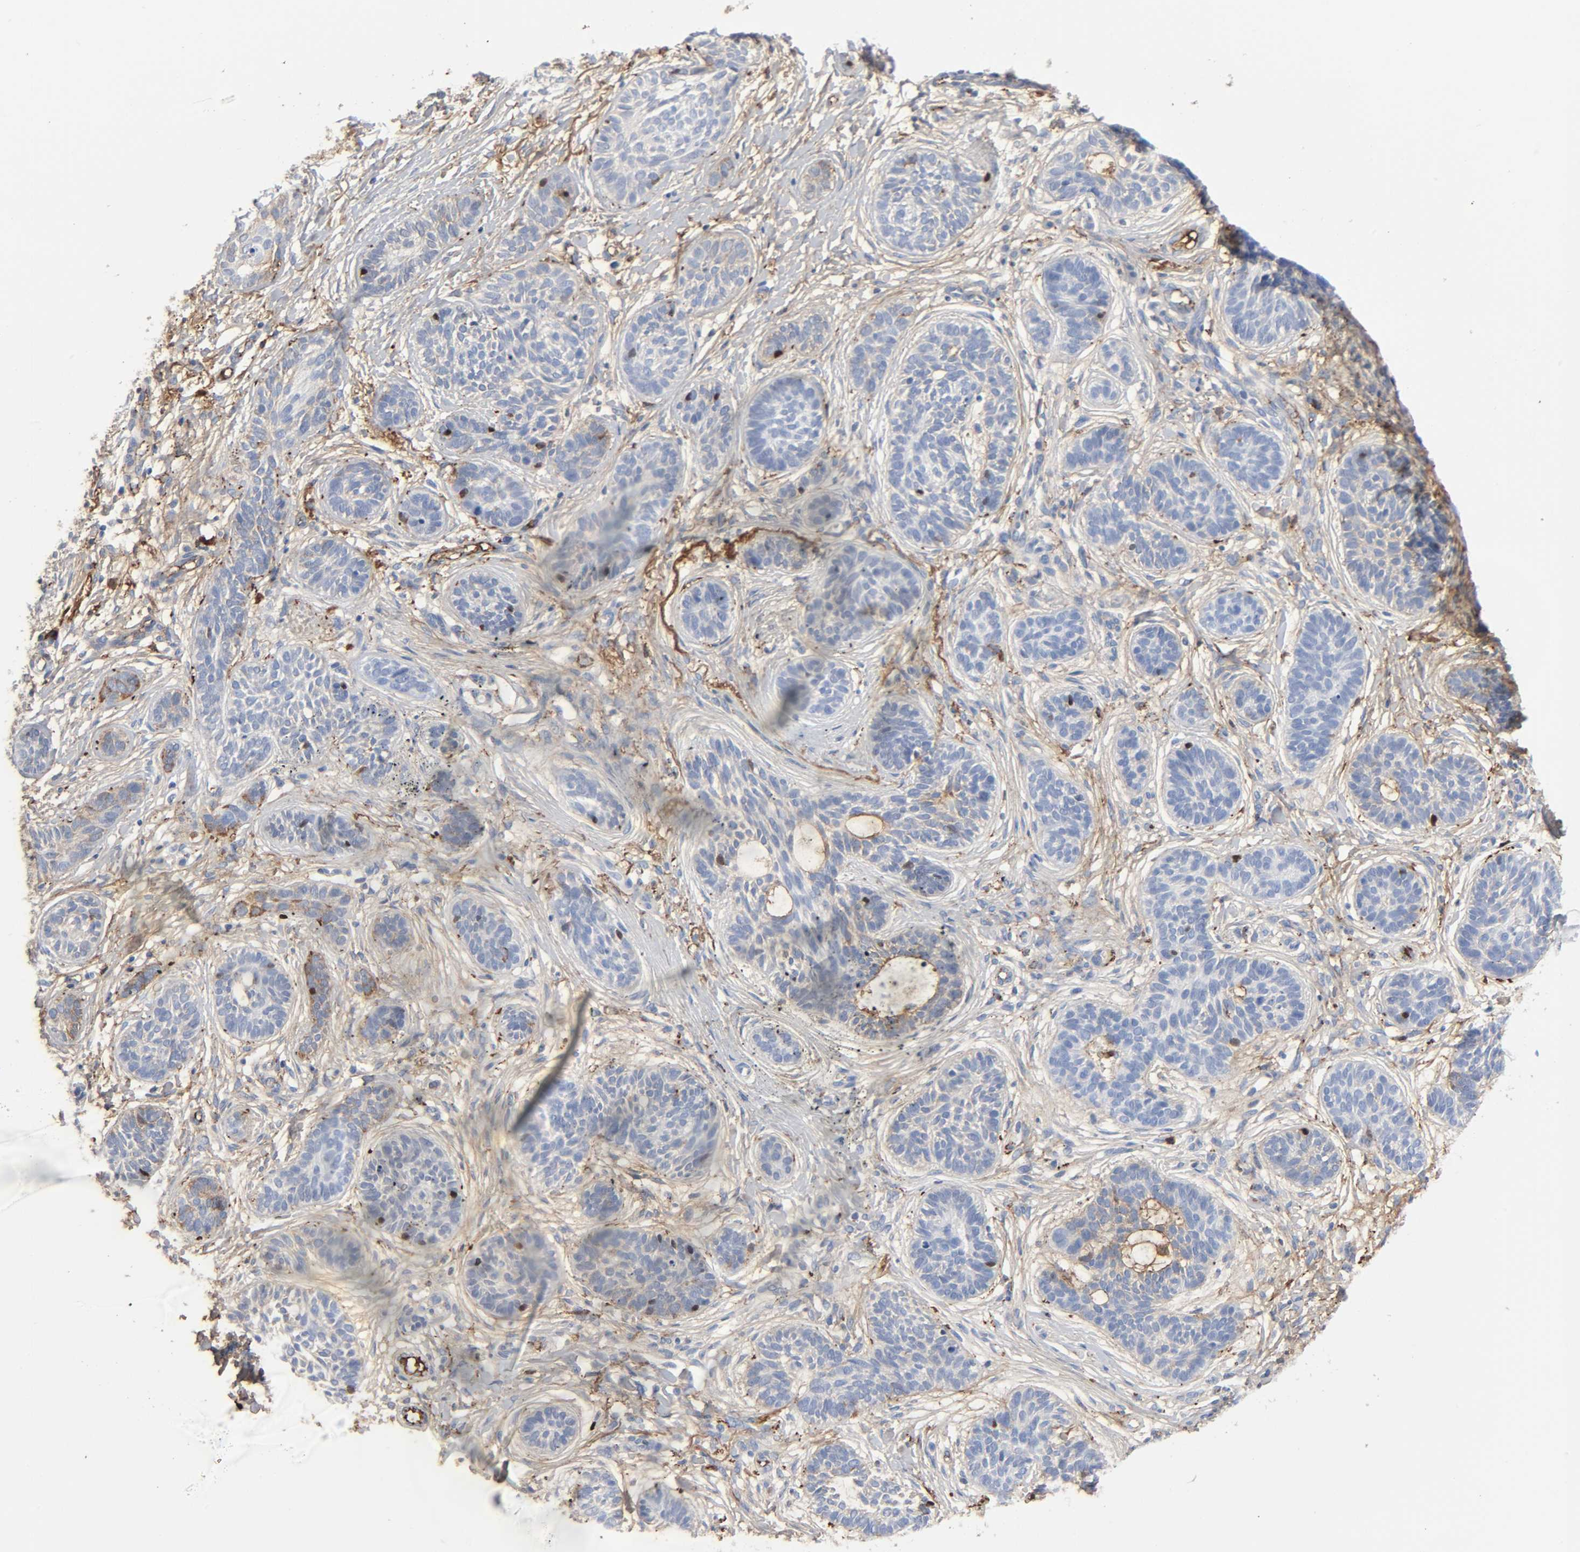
{"staining": {"intensity": "weak", "quantity": "<25%", "location": "cytoplasmic/membranous"}, "tissue": "skin cancer", "cell_type": "Tumor cells", "image_type": "cancer", "snomed": [{"axis": "morphology", "description": "Normal tissue, NOS"}, {"axis": "morphology", "description": "Basal cell carcinoma"}, {"axis": "topography", "description": "Skin"}], "caption": "Immunohistochemical staining of skin cancer exhibits no significant positivity in tumor cells. (DAB (3,3'-diaminobenzidine) immunohistochemistry (IHC) visualized using brightfield microscopy, high magnification).", "gene": "C3", "patient": {"sex": "male", "age": 63}}